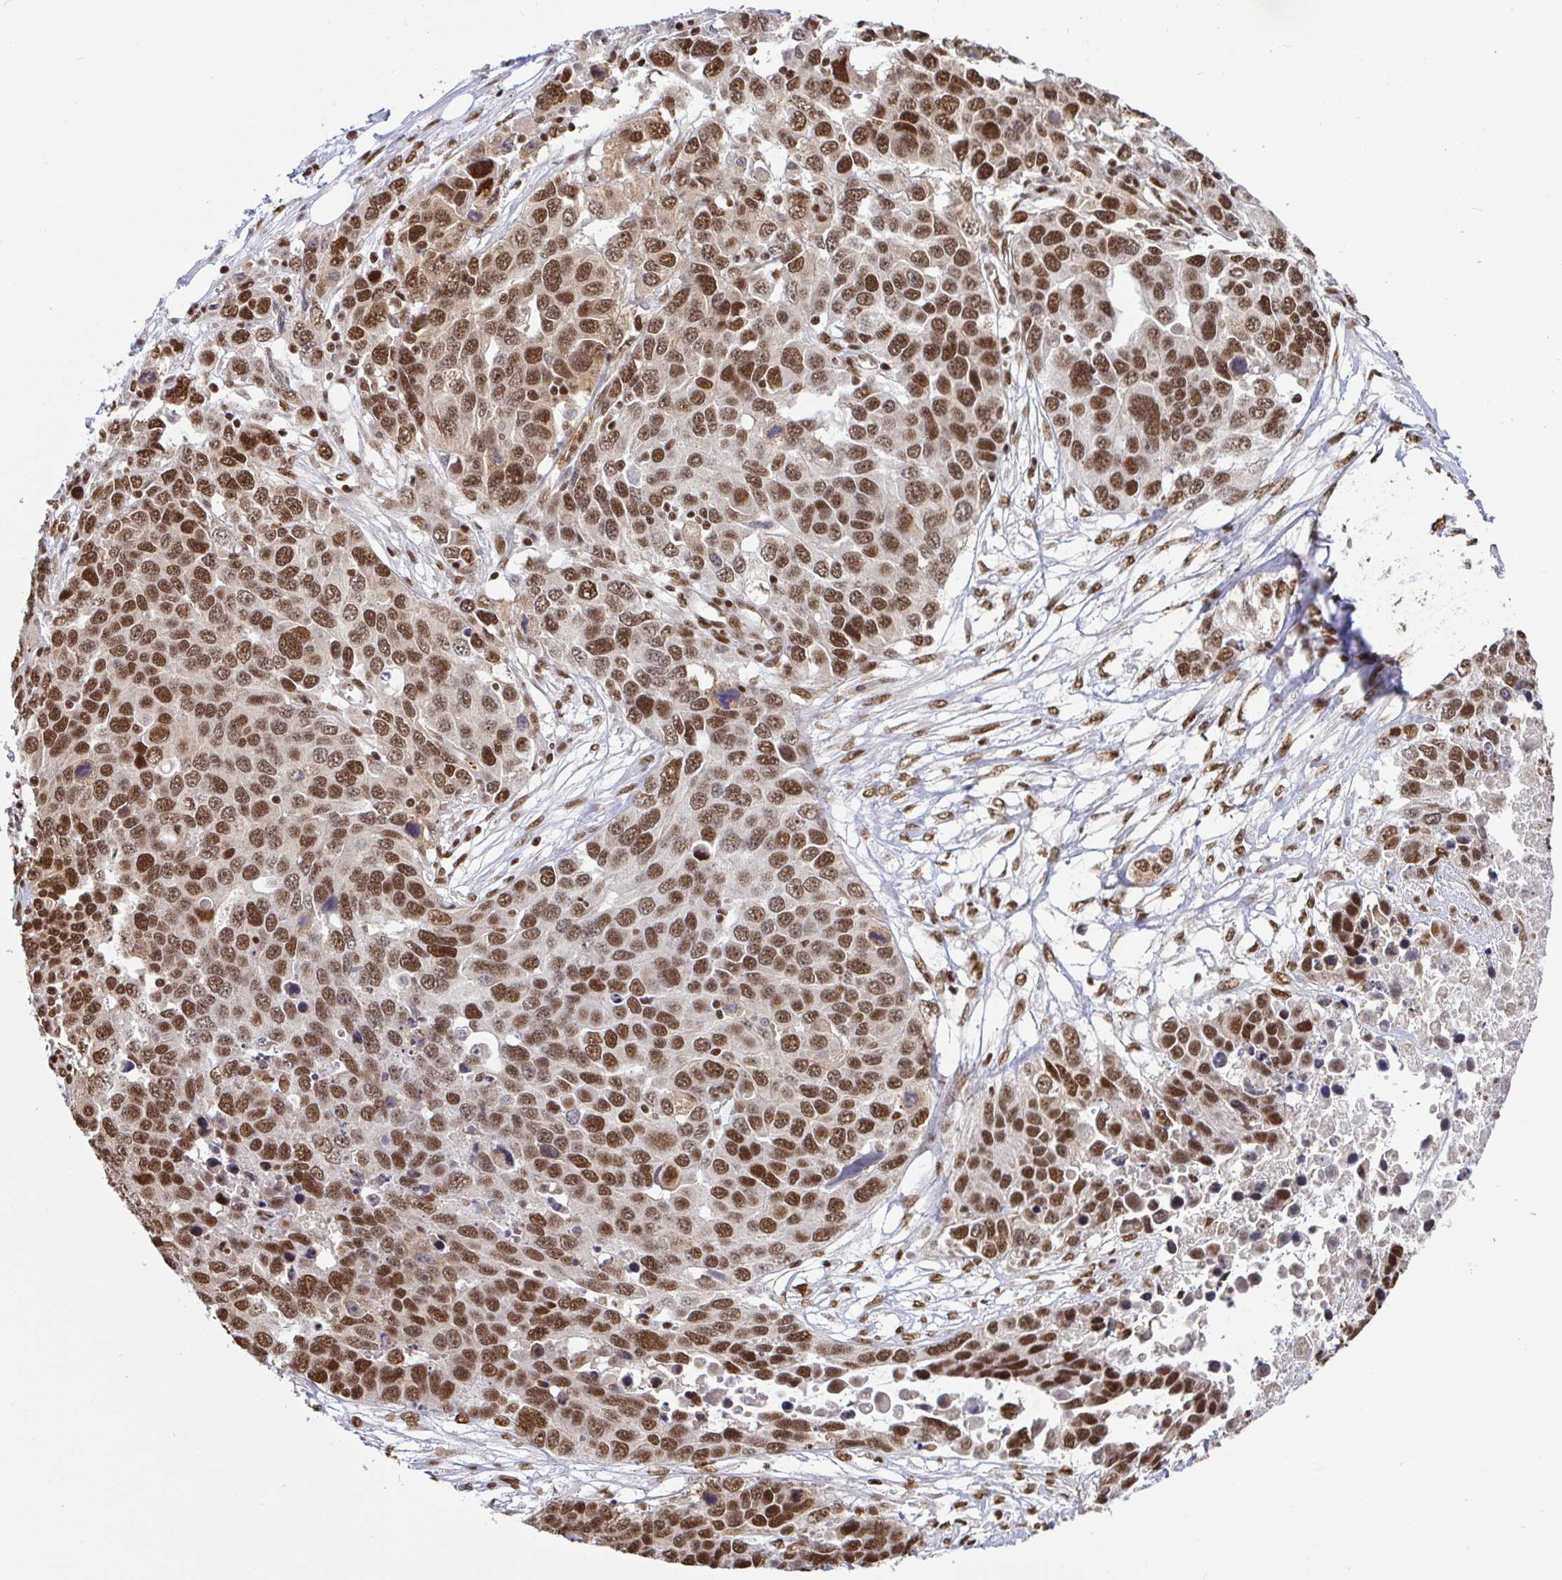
{"staining": {"intensity": "moderate", "quantity": ">75%", "location": "nuclear"}, "tissue": "ovarian cancer", "cell_type": "Tumor cells", "image_type": "cancer", "snomed": [{"axis": "morphology", "description": "Cystadenocarcinoma, serous, NOS"}, {"axis": "topography", "description": "Ovary"}], "caption": "This image exhibits ovarian cancer (serous cystadenocarcinoma) stained with IHC to label a protein in brown. The nuclear of tumor cells show moderate positivity for the protein. Nuclei are counter-stained blue.", "gene": "SP3", "patient": {"sex": "female", "age": 76}}